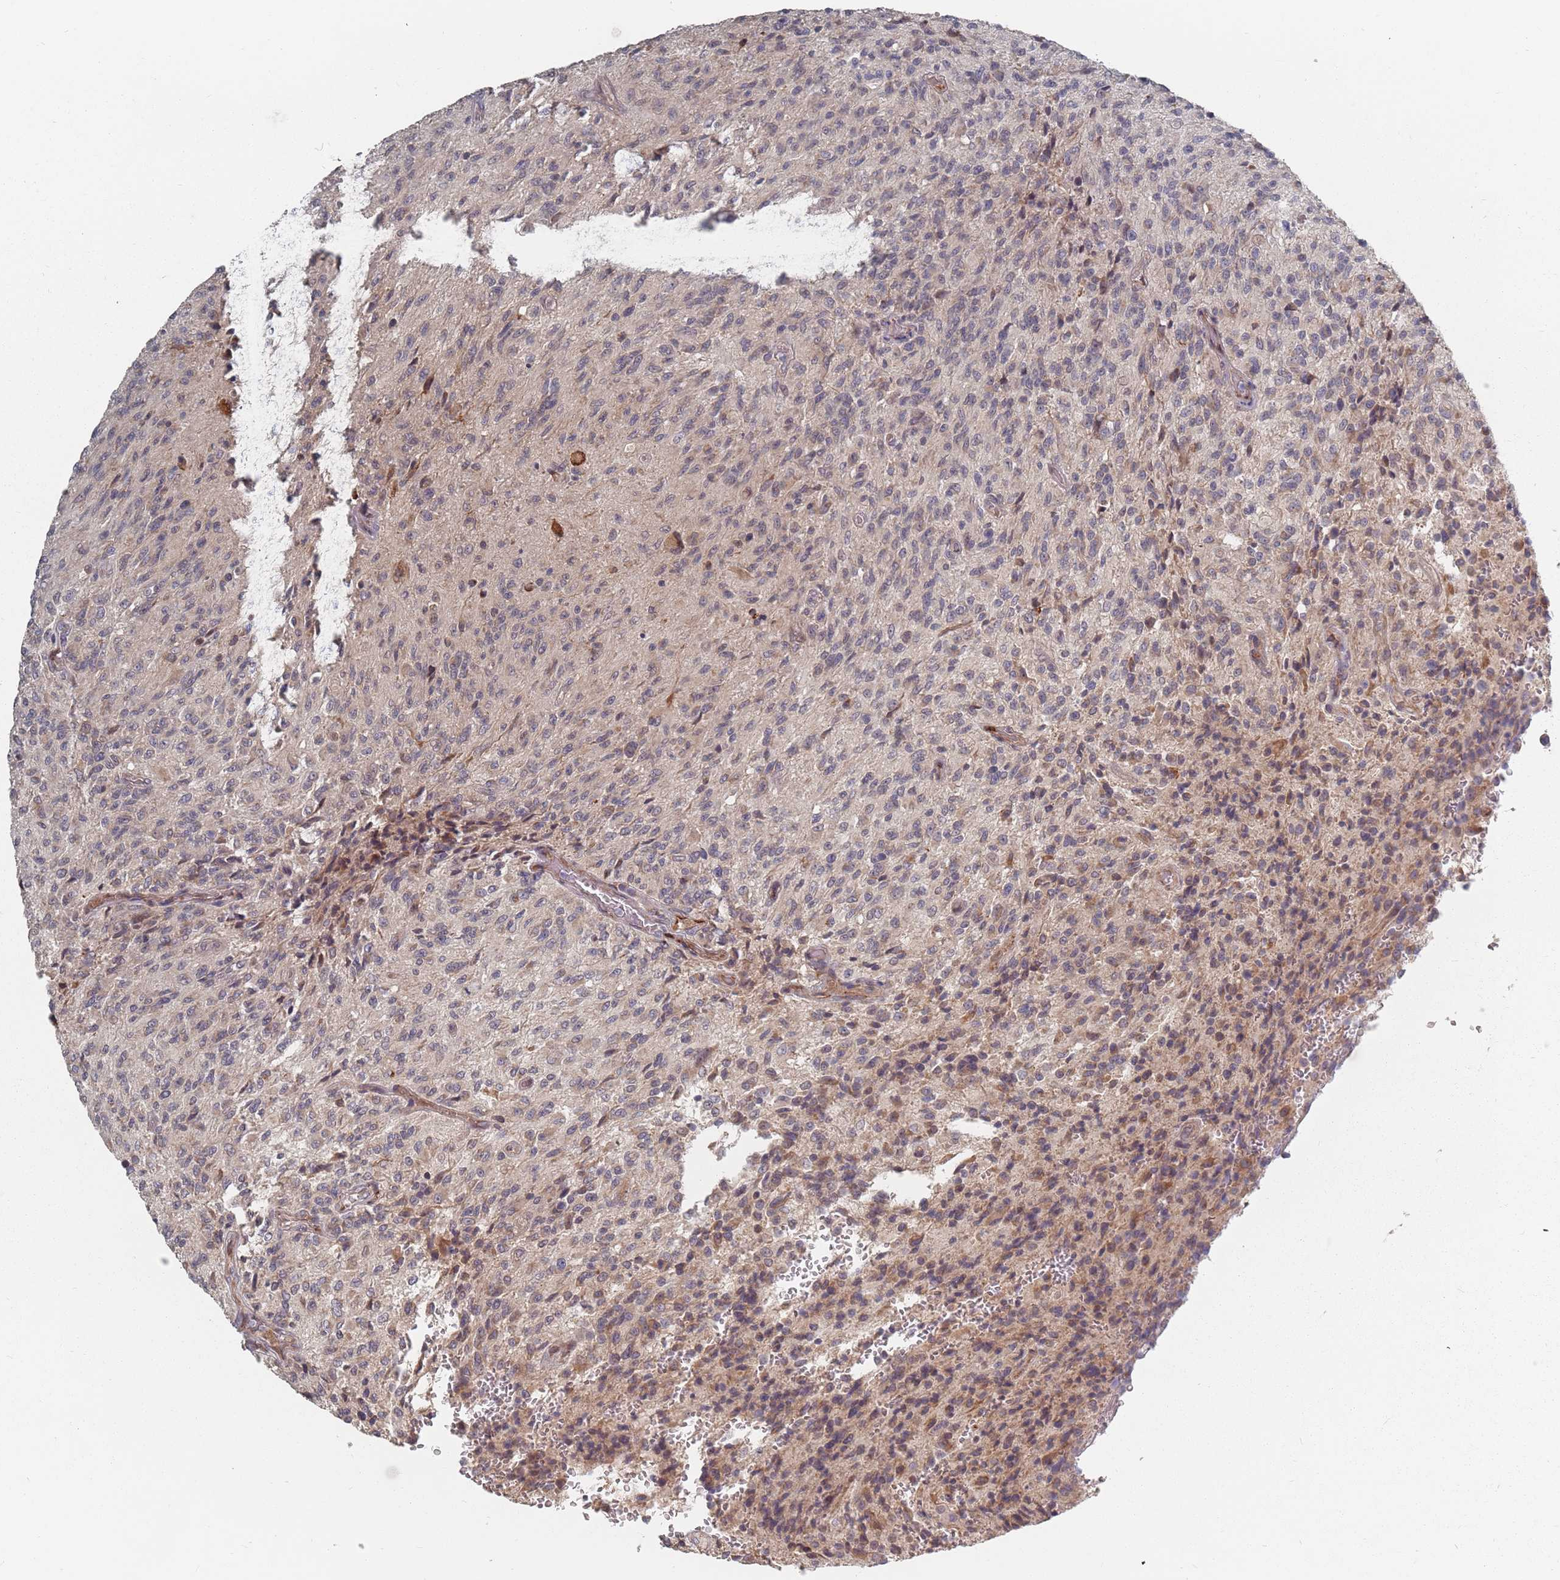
{"staining": {"intensity": "weak", "quantity": "<25%", "location": "cytoplasmic/membranous"}, "tissue": "glioma", "cell_type": "Tumor cells", "image_type": "cancer", "snomed": [{"axis": "morphology", "description": "Normal tissue, NOS"}, {"axis": "morphology", "description": "Glioma, malignant, High grade"}, {"axis": "topography", "description": "Cerebral cortex"}], "caption": "DAB immunohistochemical staining of human malignant high-grade glioma displays no significant positivity in tumor cells.", "gene": "ADAL", "patient": {"sex": "male", "age": 56}}